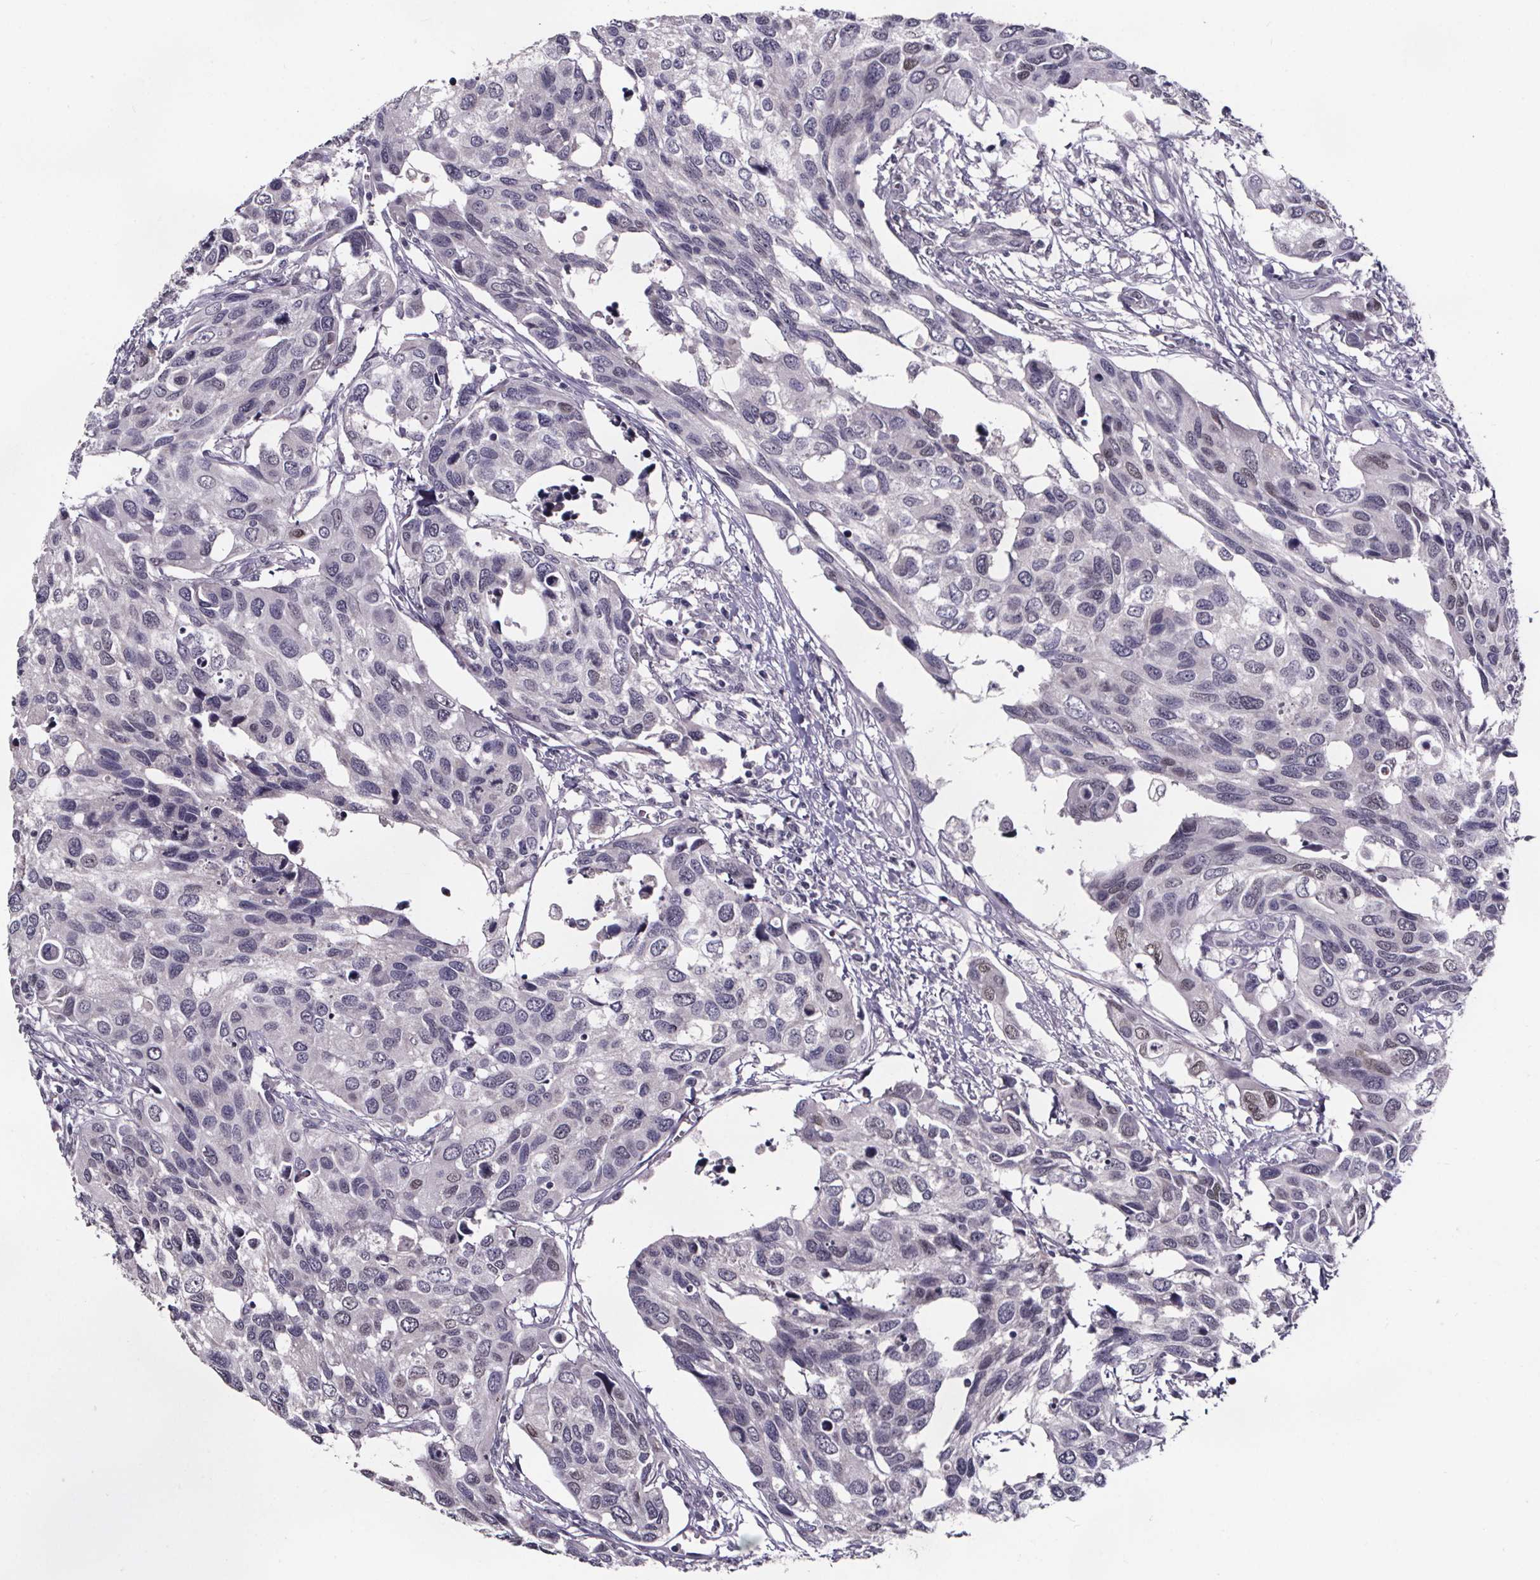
{"staining": {"intensity": "negative", "quantity": "none", "location": "none"}, "tissue": "urothelial cancer", "cell_type": "Tumor cells", "image_type": "cancer", "snomed": [{"axis": "morphology", "description": "Urothelial carcinoma, High grade"}, {"axis": "topography", "description": "Urinary bladder"}], "caption": "Tumor cells show no significant protein expression in high-grade urothelial carcinoma.", "gene": "AR", "patient": {"sex": "male", "age": 60}}